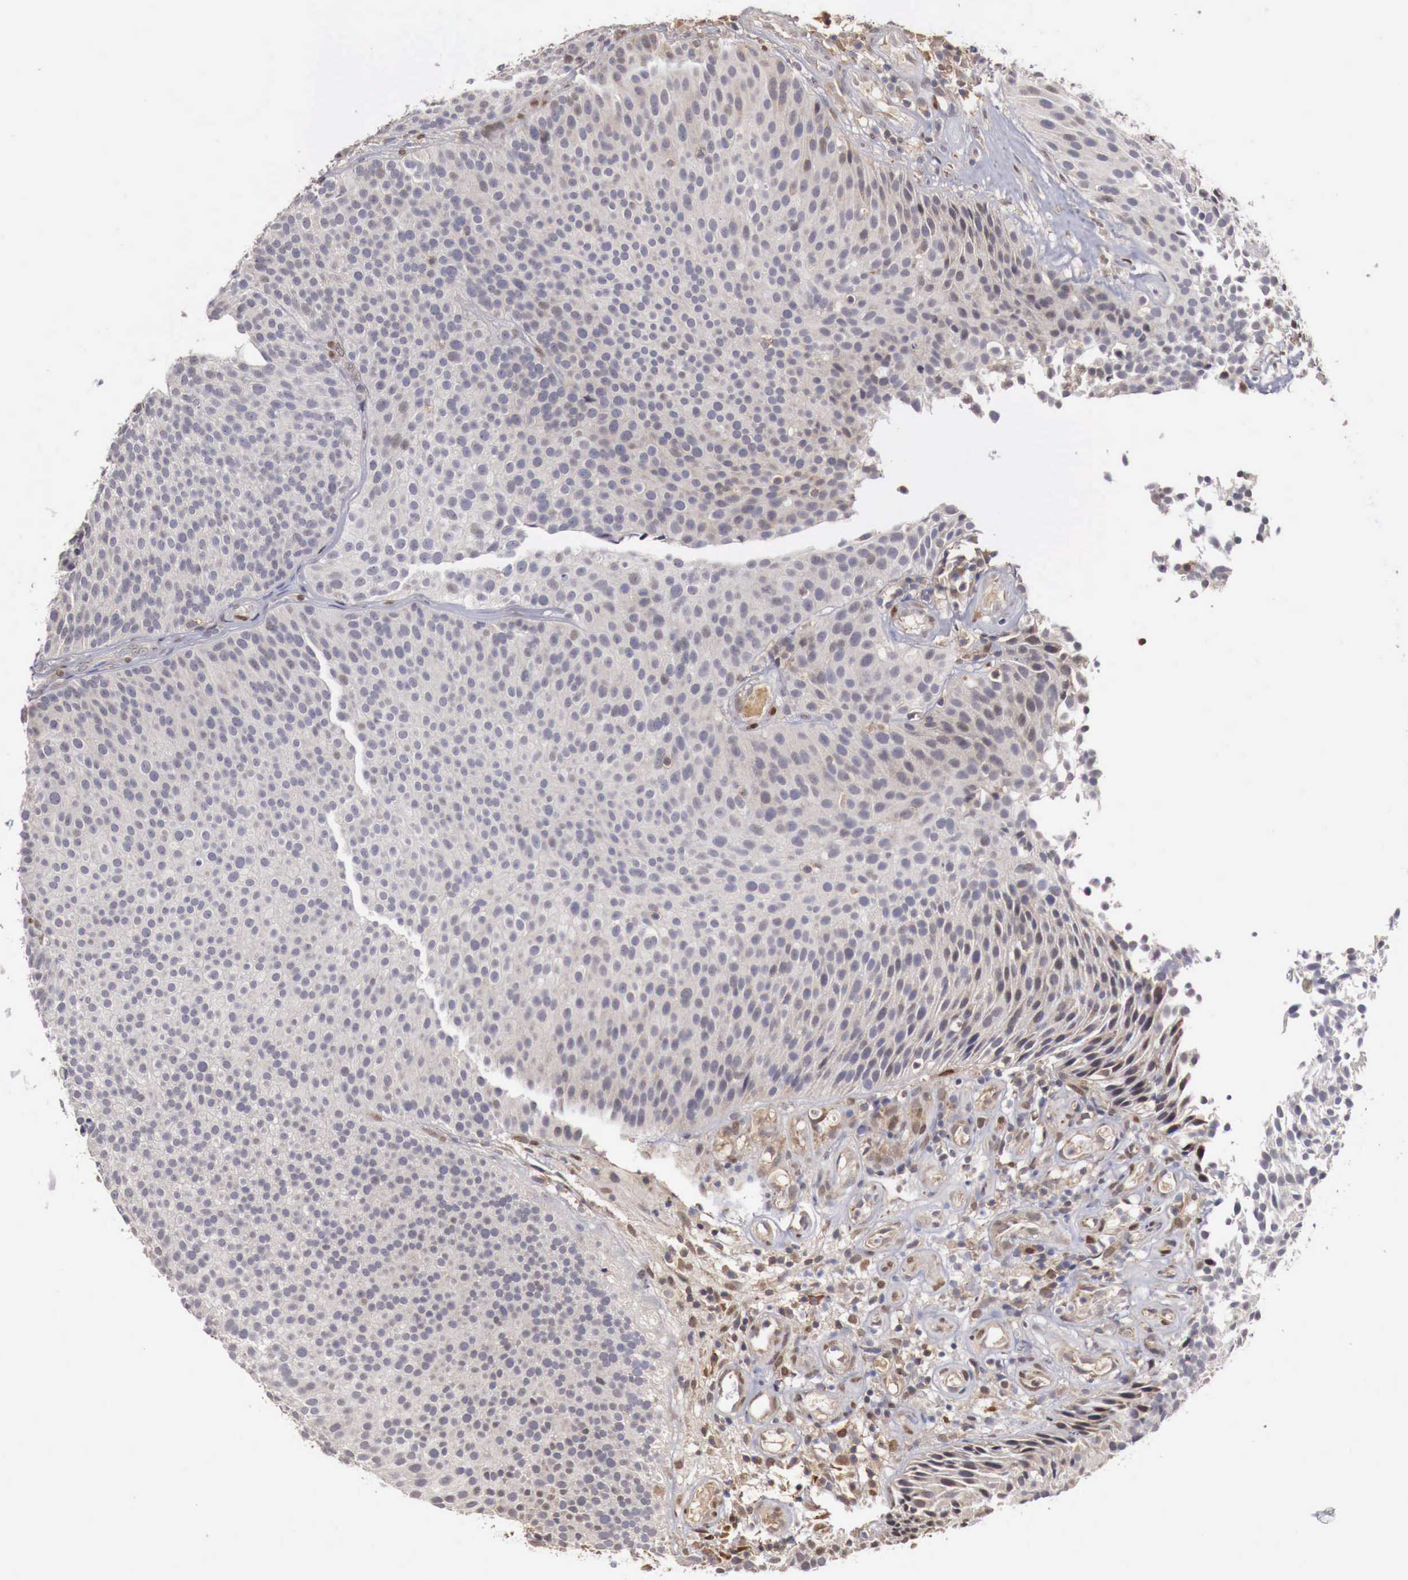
{"staining": {"intensity": "negative", "quantity": "none", "location": "none"}, "tissue": "urothelial cancer", "cell_type": "Tumor cells", "image_type": "cancer", "snomed": [{"axis": "morphology", "description": "Urothelial carcinoma, Low grade"}, {"axis": "topography", "description": "Urinary bladder"}], "caption": "A high-resolution histopathology image shows immunohistochemistry (IHC) staining of urothelial cancer, which exhibits no significant expression in tumor cells. Nuclei are stained in blue.", "gene": "KHDRBS2", "patient": {"sex": "male", "age": 85}}